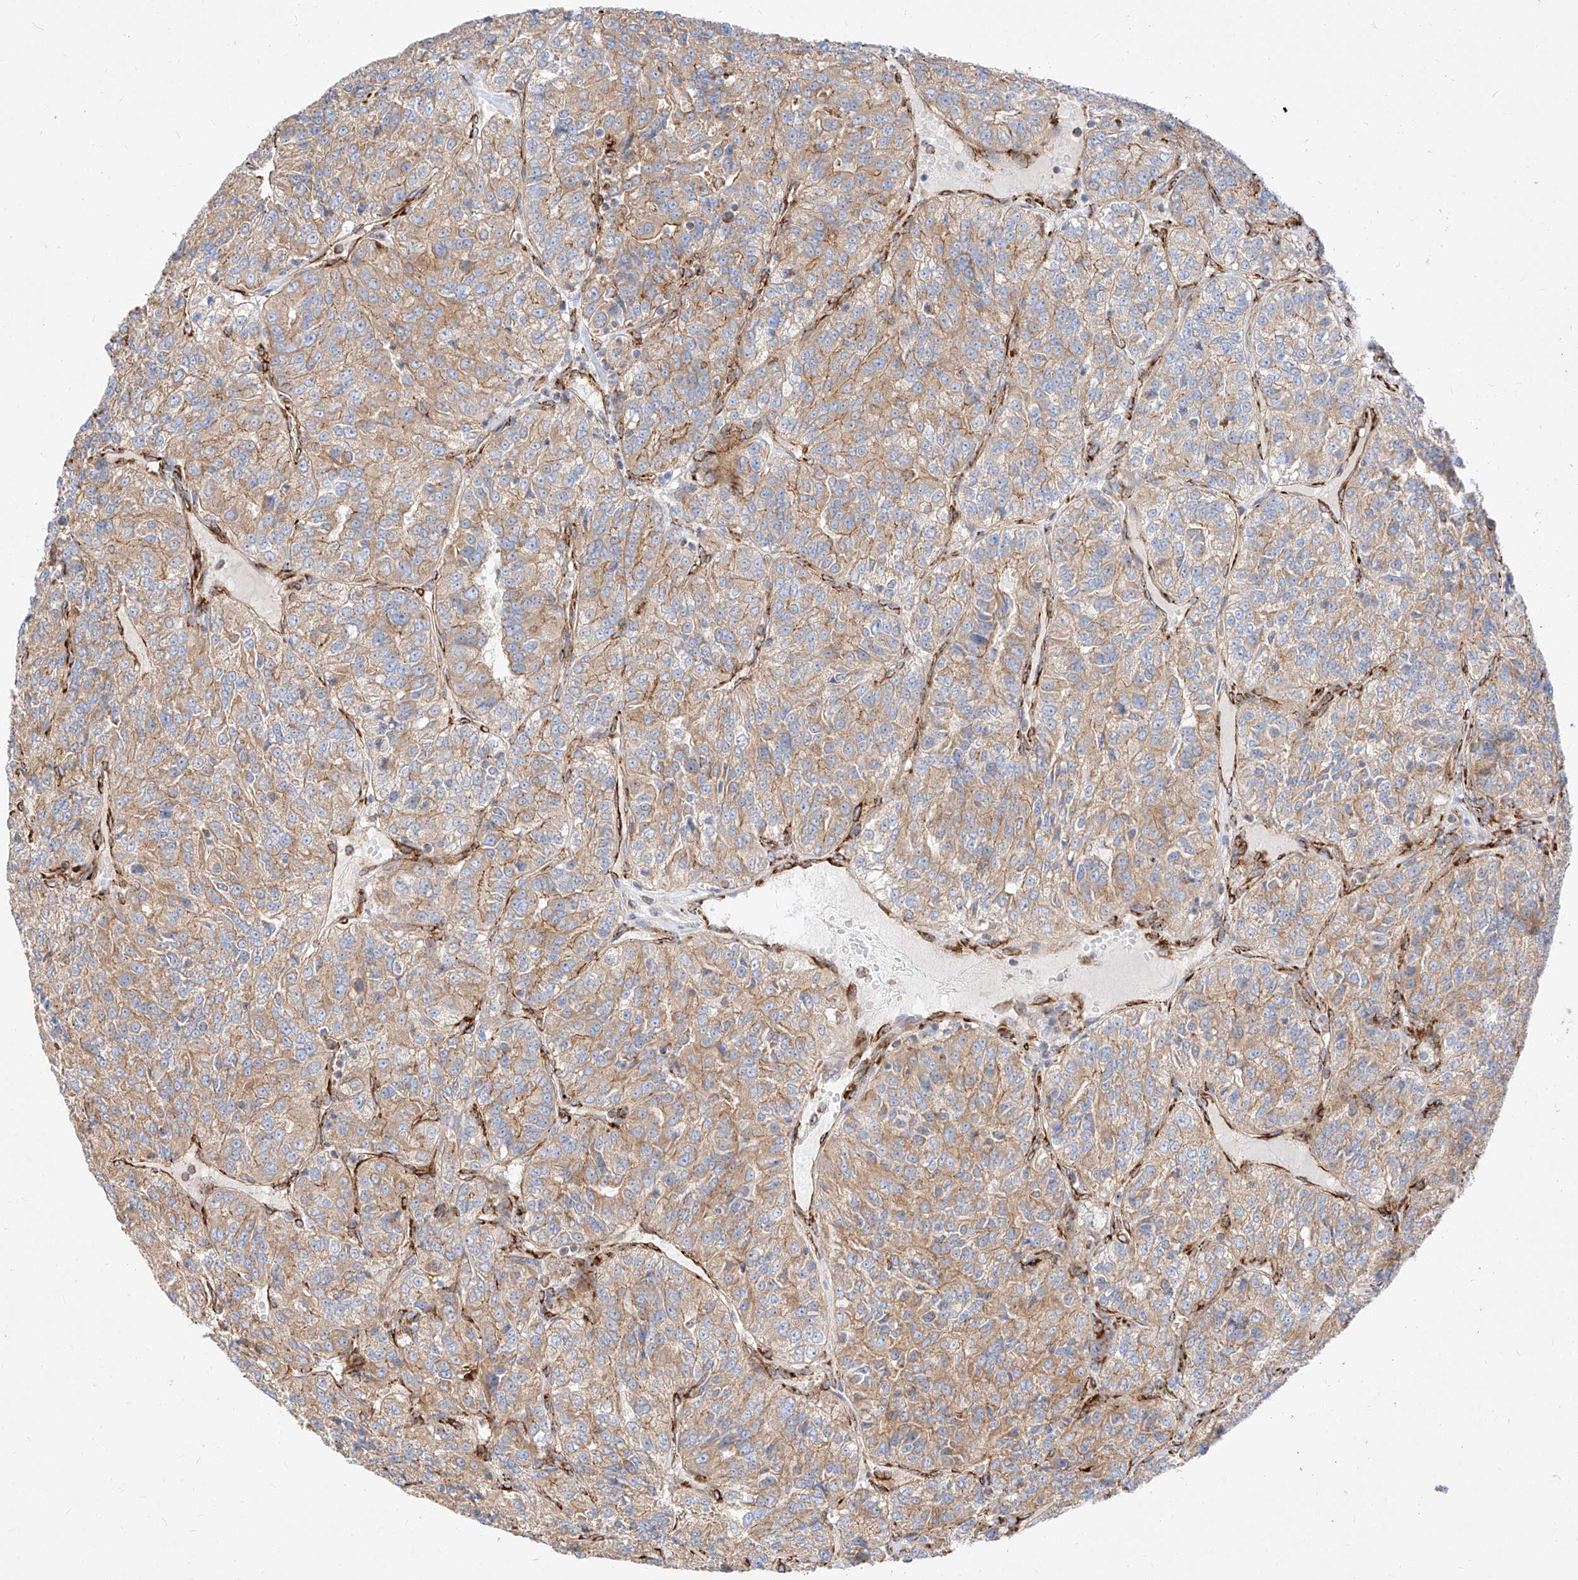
{"staining": {"intensity": "weak", "quantity": ">75%", "location": "cytoplasmic/membranous"}, "tissue": "renal cancer", "cell_type": "Tumor cells", "image_type": "cancer", "snomed": [{"axis": "morphology", "description": "Adenocarcinoma, NOS"}, {"axis": "topography", "description": "Kidney"}], "caption": "Immunohistochemistry (IHC) micrograph of neoplastic tissue: adenocarcinoma (renal) stained using IHC shows low levels of weak protein expression localized specifically in the cytoplasmic/membranous of tumor cells, appearing as a cytoplasmic/membranous brown color.", "gene": "CSGALNACT2", "patient": {"sex": "female", "age": 63}}